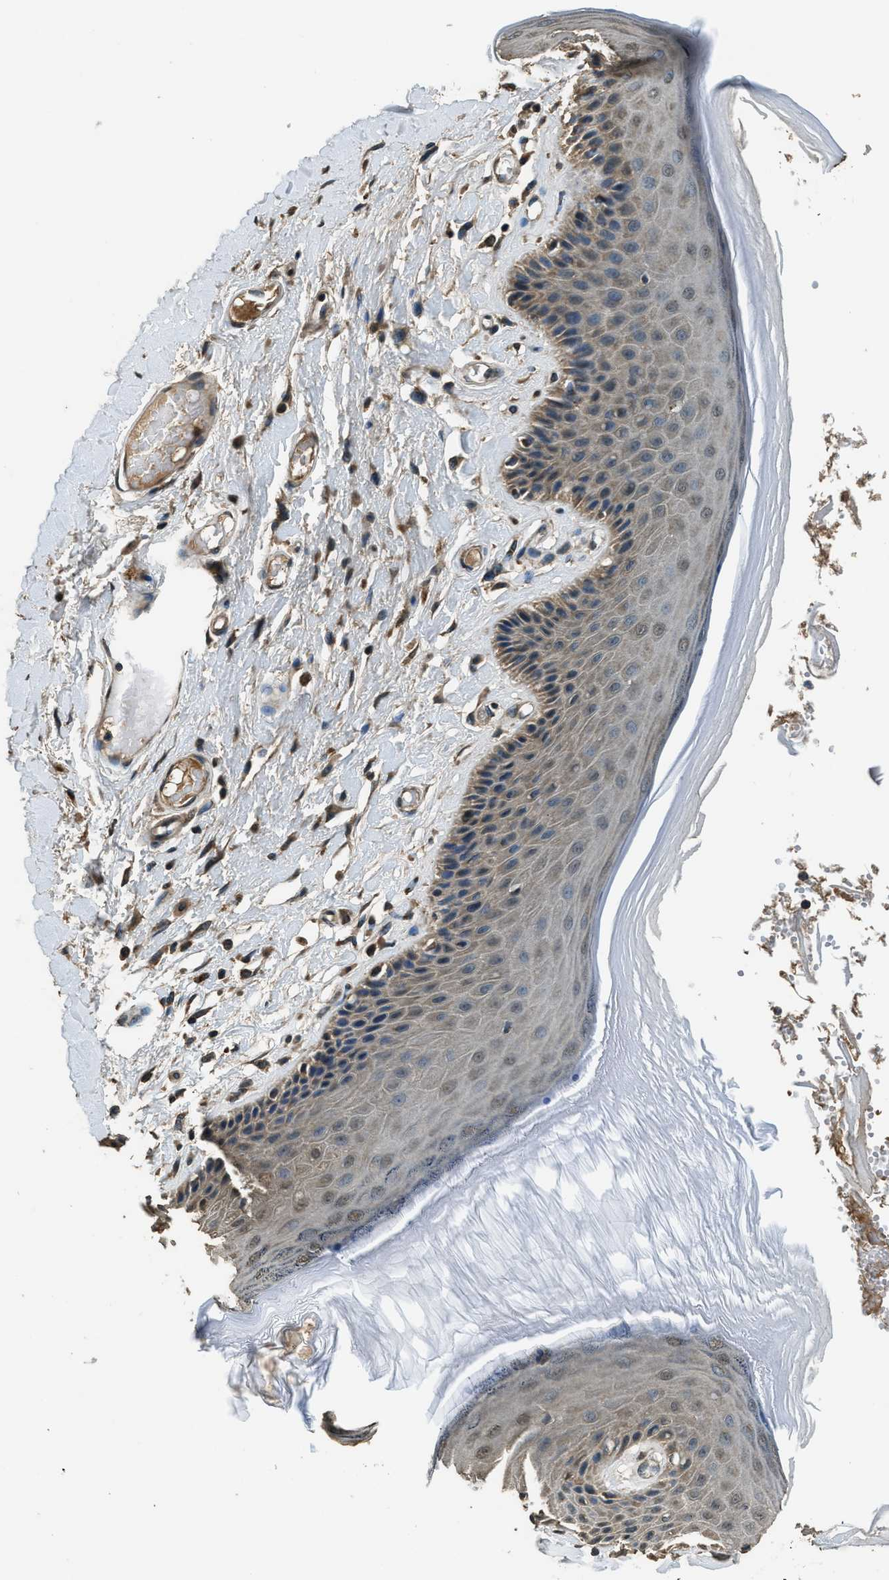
{"staining": {"intensity": "moderate", "quantity": ">75%", "location": "cytoplasmic/membranous"}, "tissue": "skin", "cell_type": "Epidermal cells", "image_type": "normal", "snomed": [{"axis": "morphology", "description": "Normal tissue, NOS"}, {"axis": "topography", "description": "Vulva"}], "caption": "High-power microscopy captured an IHC image of normal skin, revealing moderate cytoplasmic/membranous positivity in about >75% of epidermal cells. The staining is performed using DAB (3,3'-diaminobenzidine) brown chromogen to label protein expression. The nuclei are counter-stained blue using hematoxylin.", "gene": "SALL3", "patient": {"sex": "female", "age": 73}}